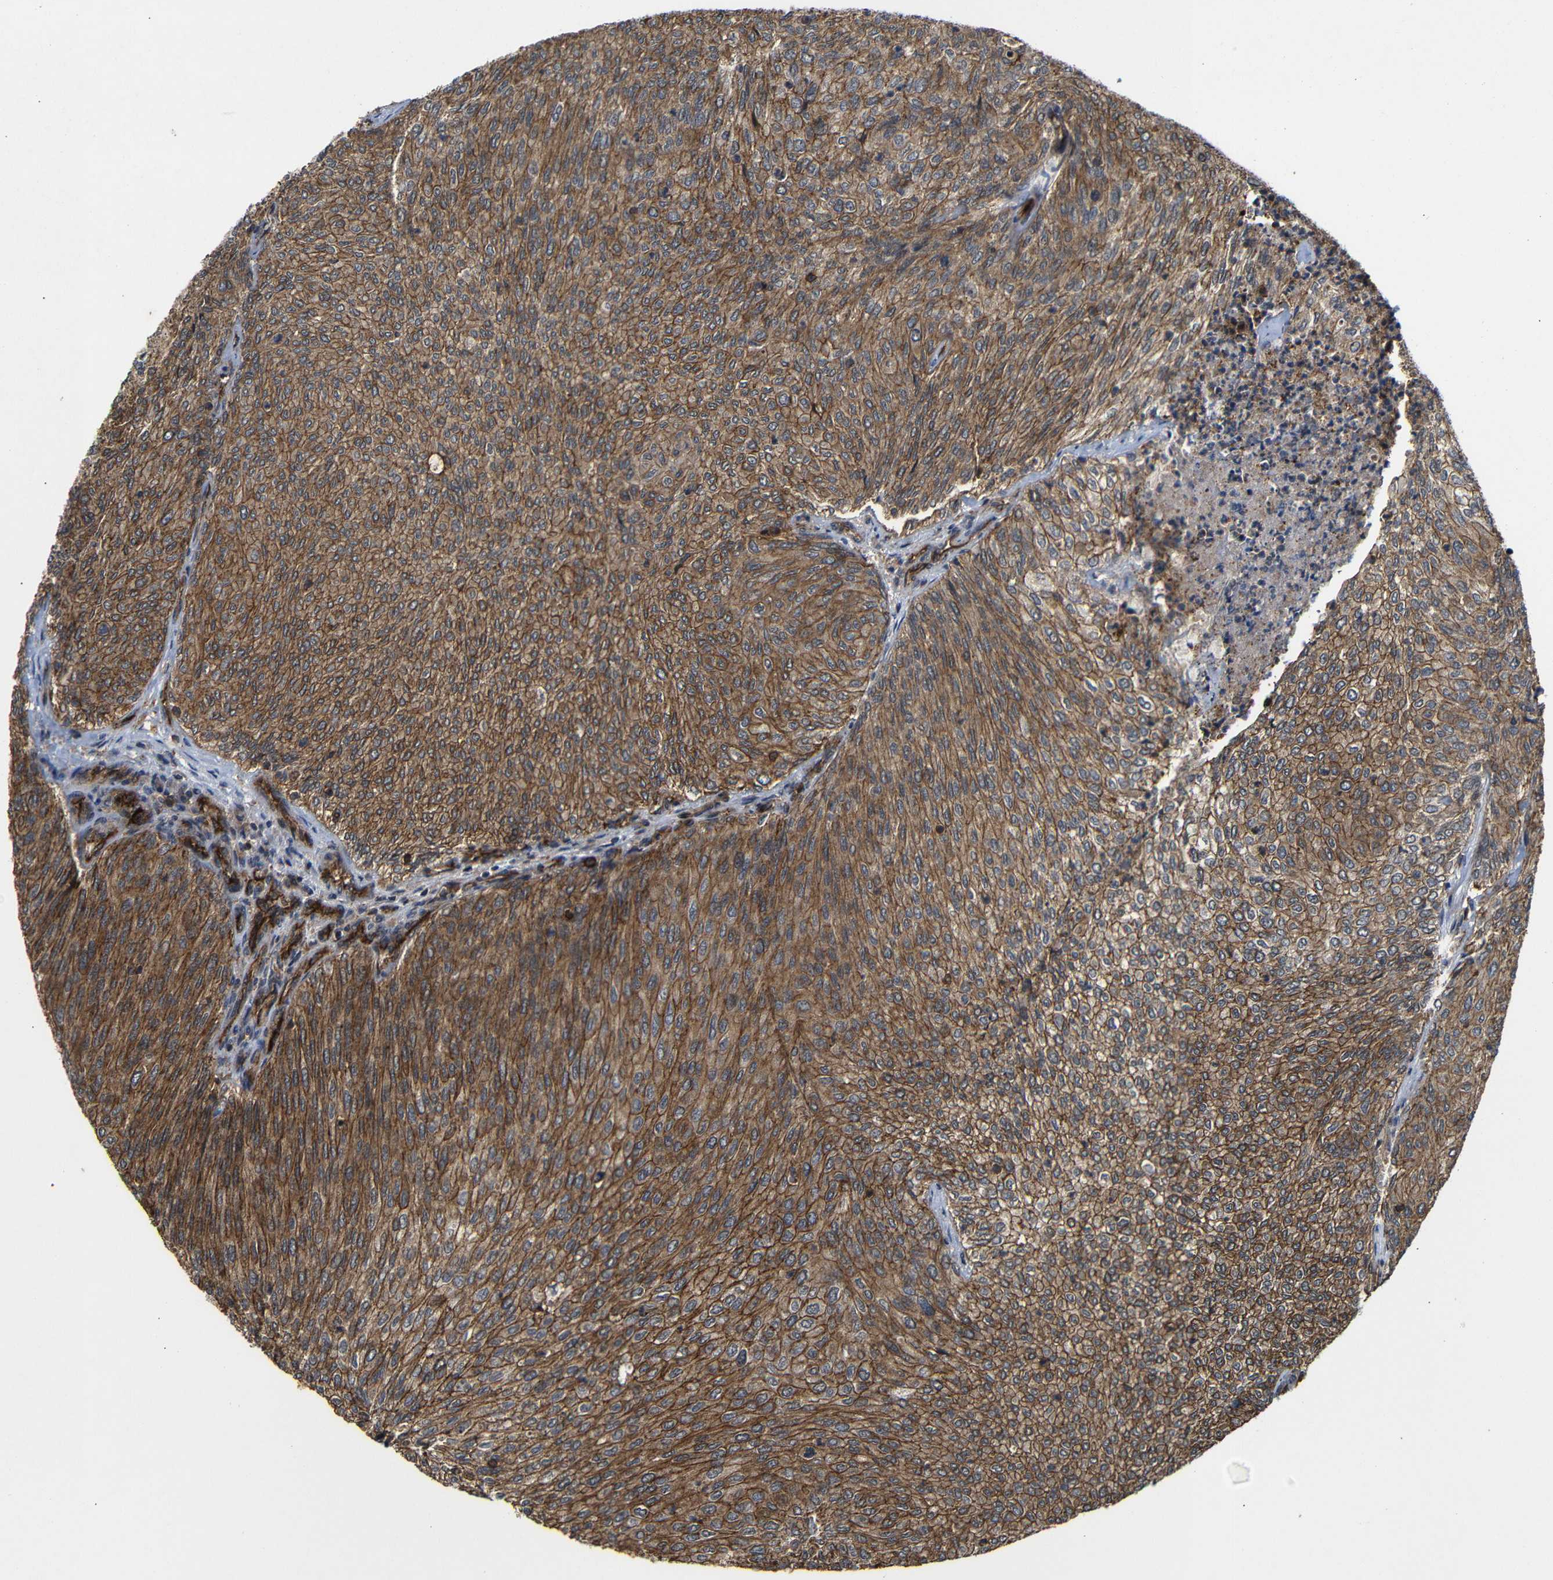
{"staining": {"intensity": "moderate", "quantity": ">75%", "location": "cytoplasmic/membranous"}, "tissue": "urothelial cancer", "cell_type": "Tumor cells", "image_type": "cancer", "snomed": [{"axis": "morphology", "description": "Urothelial carcinoma, Low grade"}, {"axis": "topography", "description": "Urinary bladder"}], "caption": "Immunohistochemical staining of human low-grade urothelial carcinoma reveals medium levels of moderate cytoplasmic/membranous protein expression in approximately >75% of tumor cells.", "gene": "NANOS1", "patient": {"sex": "female", "age": 79}}